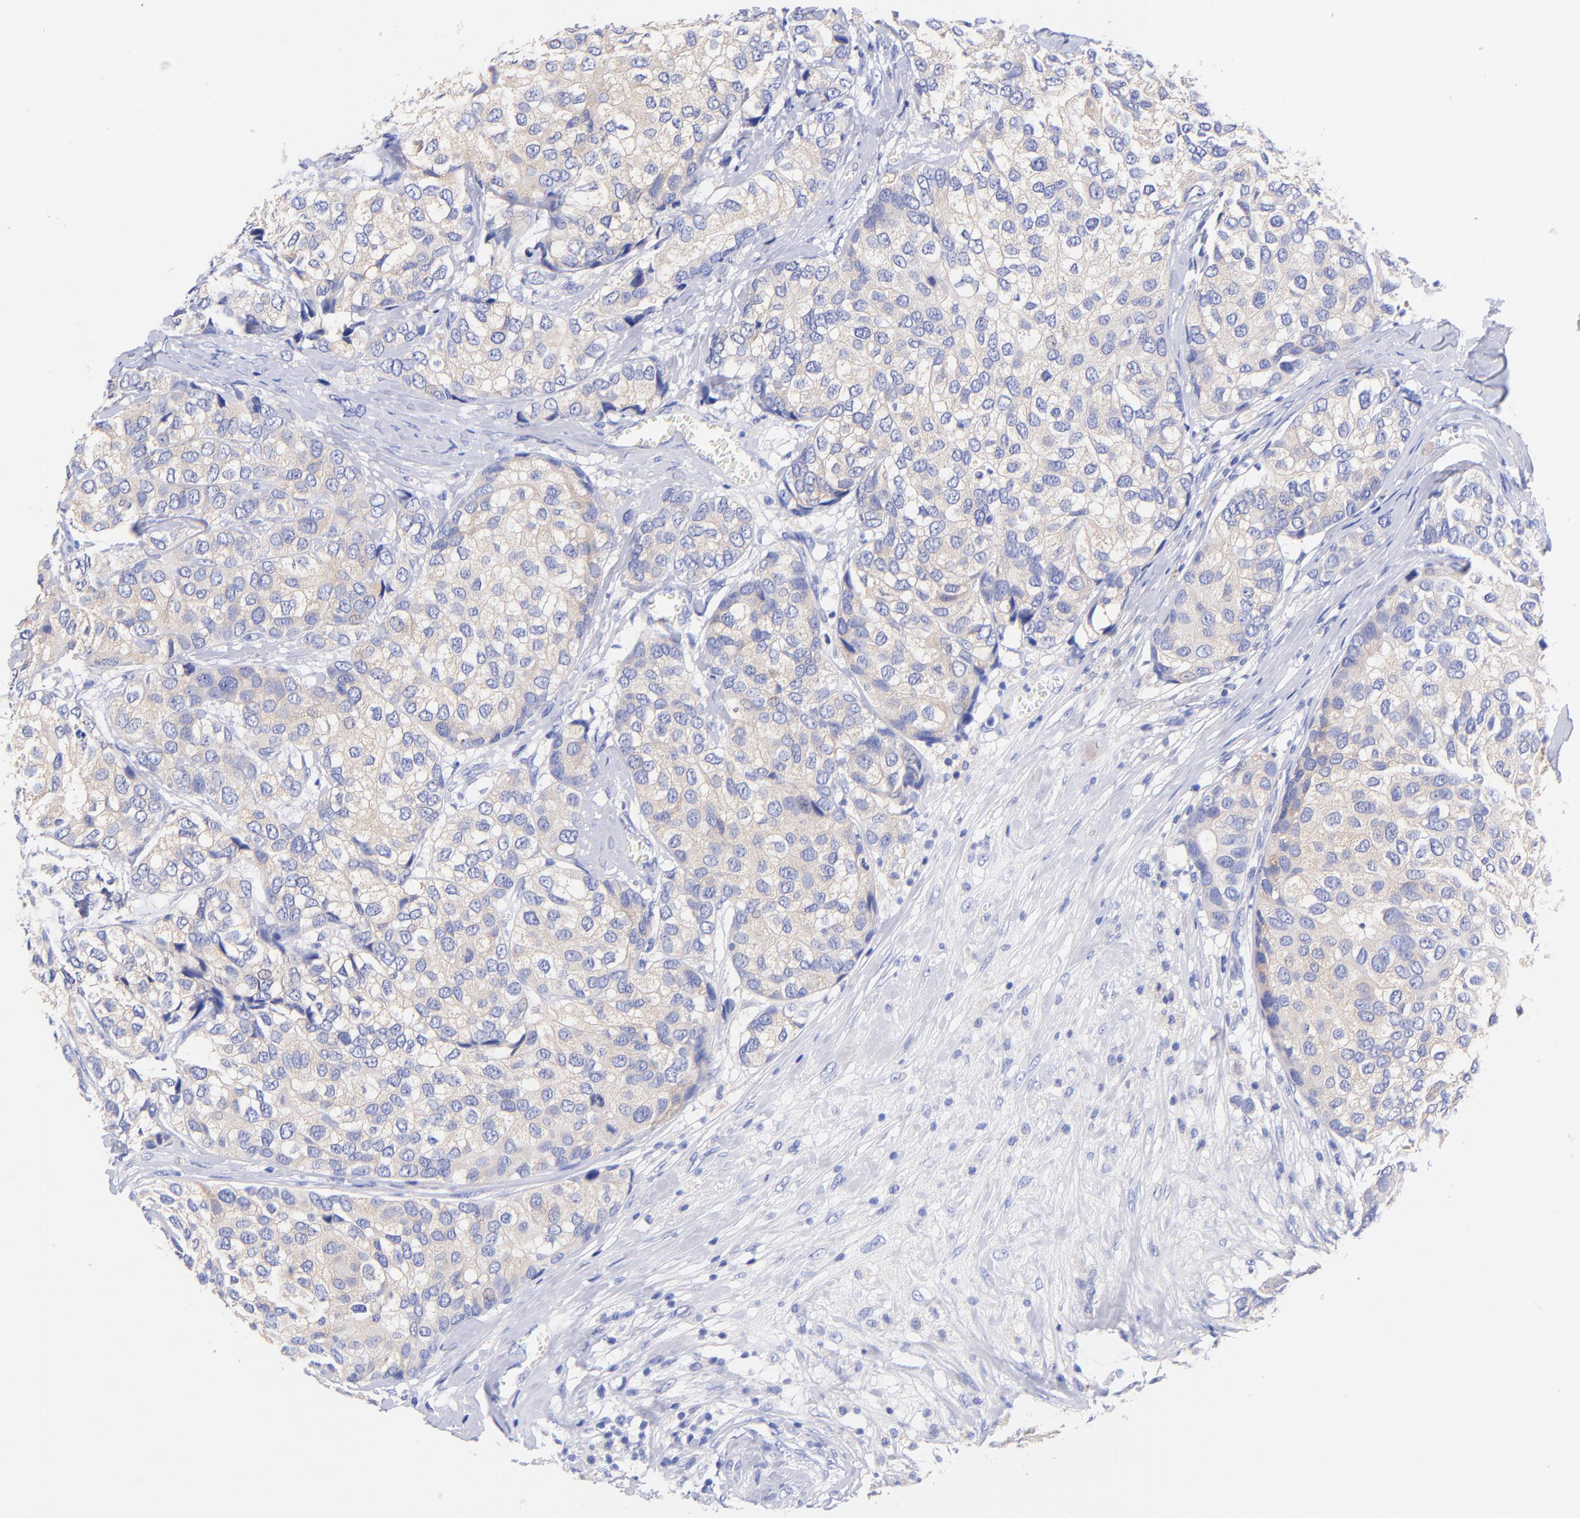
{"staining": {"intensity": "moderate", "quantity": "25%-75%", "location": "cytoplasmic/membranous"}, "tissue": "breast cancer", "cell_type": "Tumor cells", "image_type": "cancer", "snomed": [{"axis": "morphology", "description": "Duct carcinoma"}, {"axis": "topography", "description": "Breast"}], "caption": "Immunohistochemical staining of breast cancer reveals medium levels of moderate cytoplasmic/membranous protein expression in about 25%-75% of tumor cells.", "gene": "GPHN", "patient": {"sex": "female", "age": 68}}